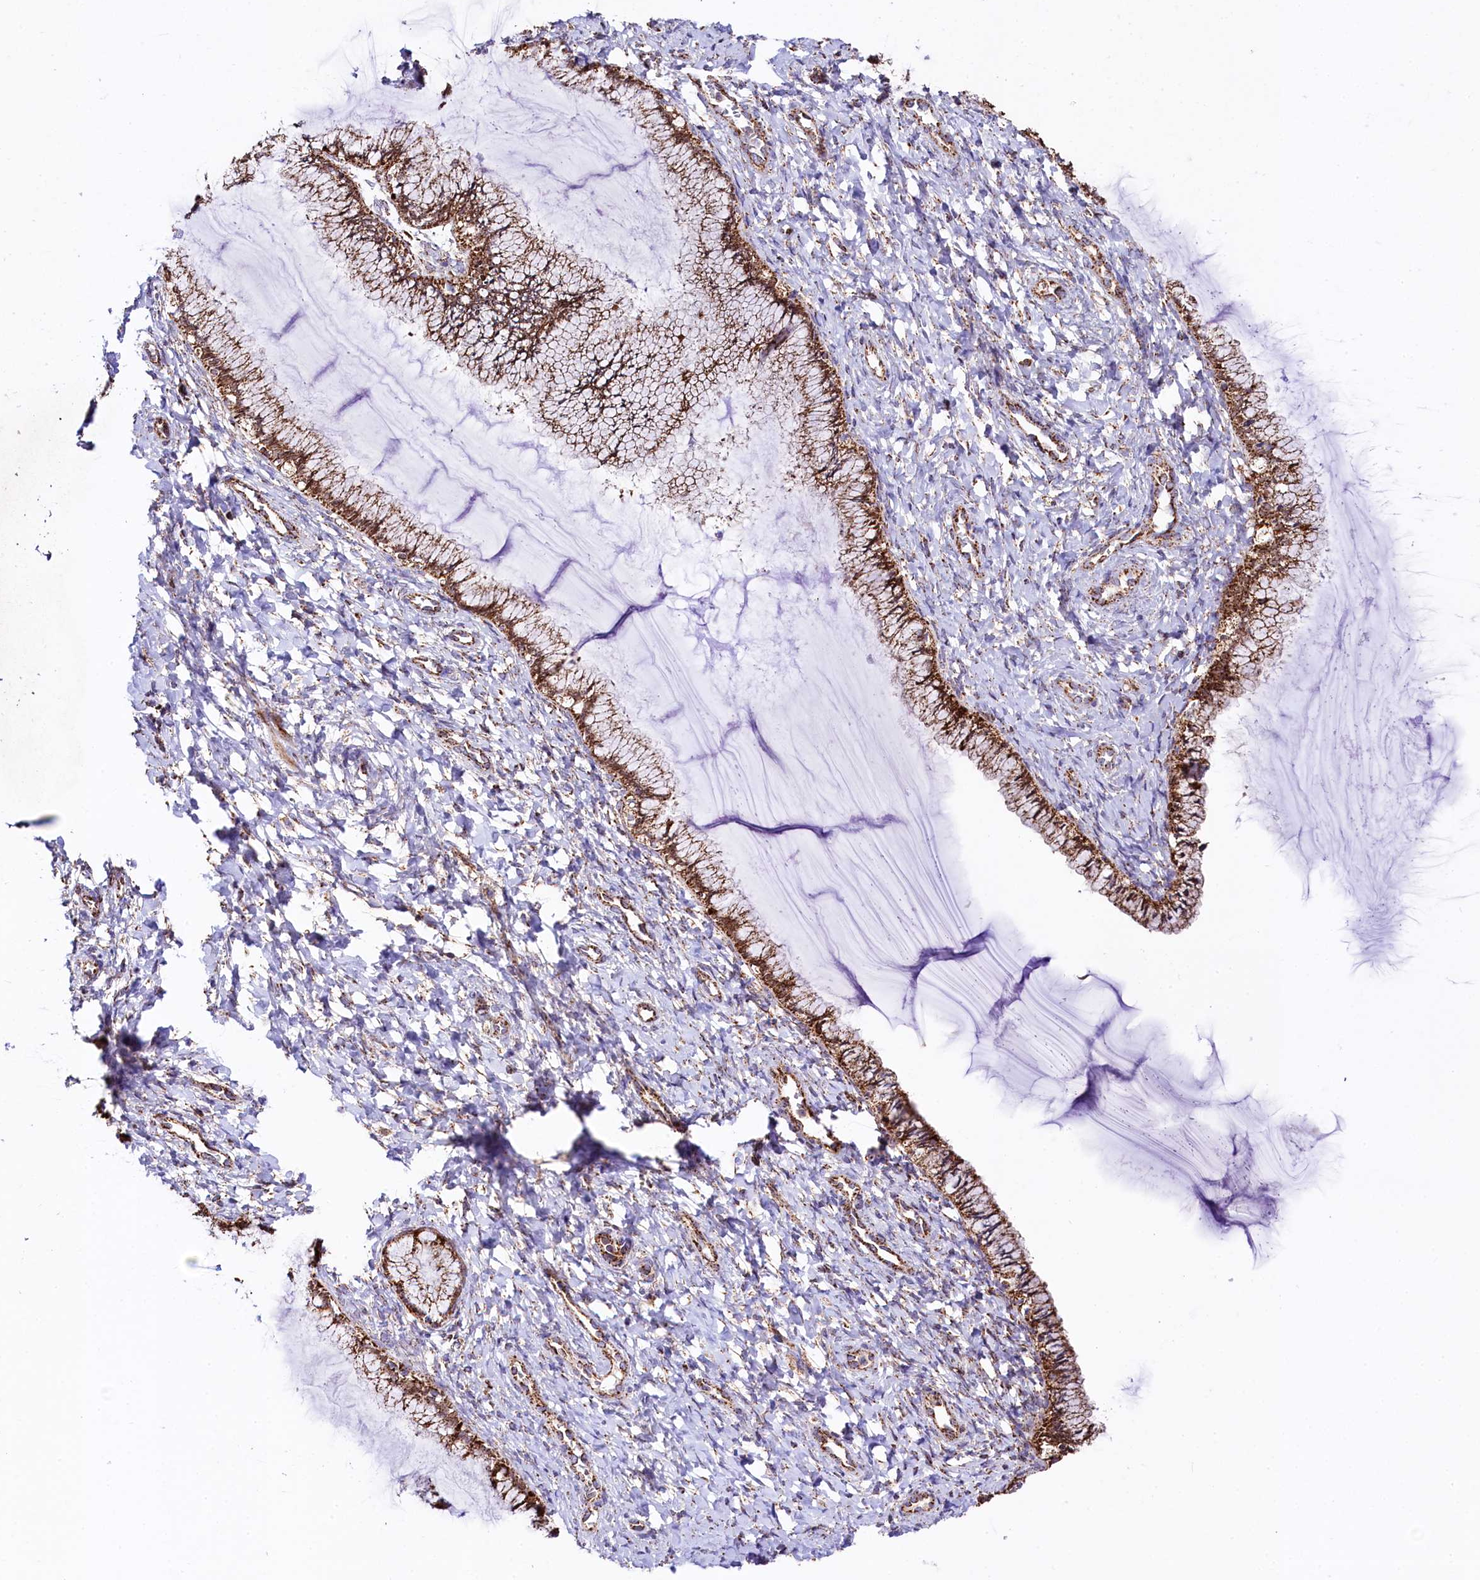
{"staining": {"intensity": "moderate", "quantity": ">75%", "location": "cytoplasmic/membranous"}, "tissue": "cervix", "cell_type": "Glandular cells", "image_type": "normal", "snomed": [{"axis": "morphology", "description": "Normal tissue, NOS"}, {"axis": "morphology", "description": "Adenocarcinoma, NOS"}, {"axis": "topography", "description": "Cervix"}], "caption": "High-power microscopy captured an IHC micrograph of benign cervix, revealing moderate cytoplasmic/membranous expression in about >75% of glandular cells.", "gene": "CLYBL", "patient": {"sex": "female", "age": 29}}